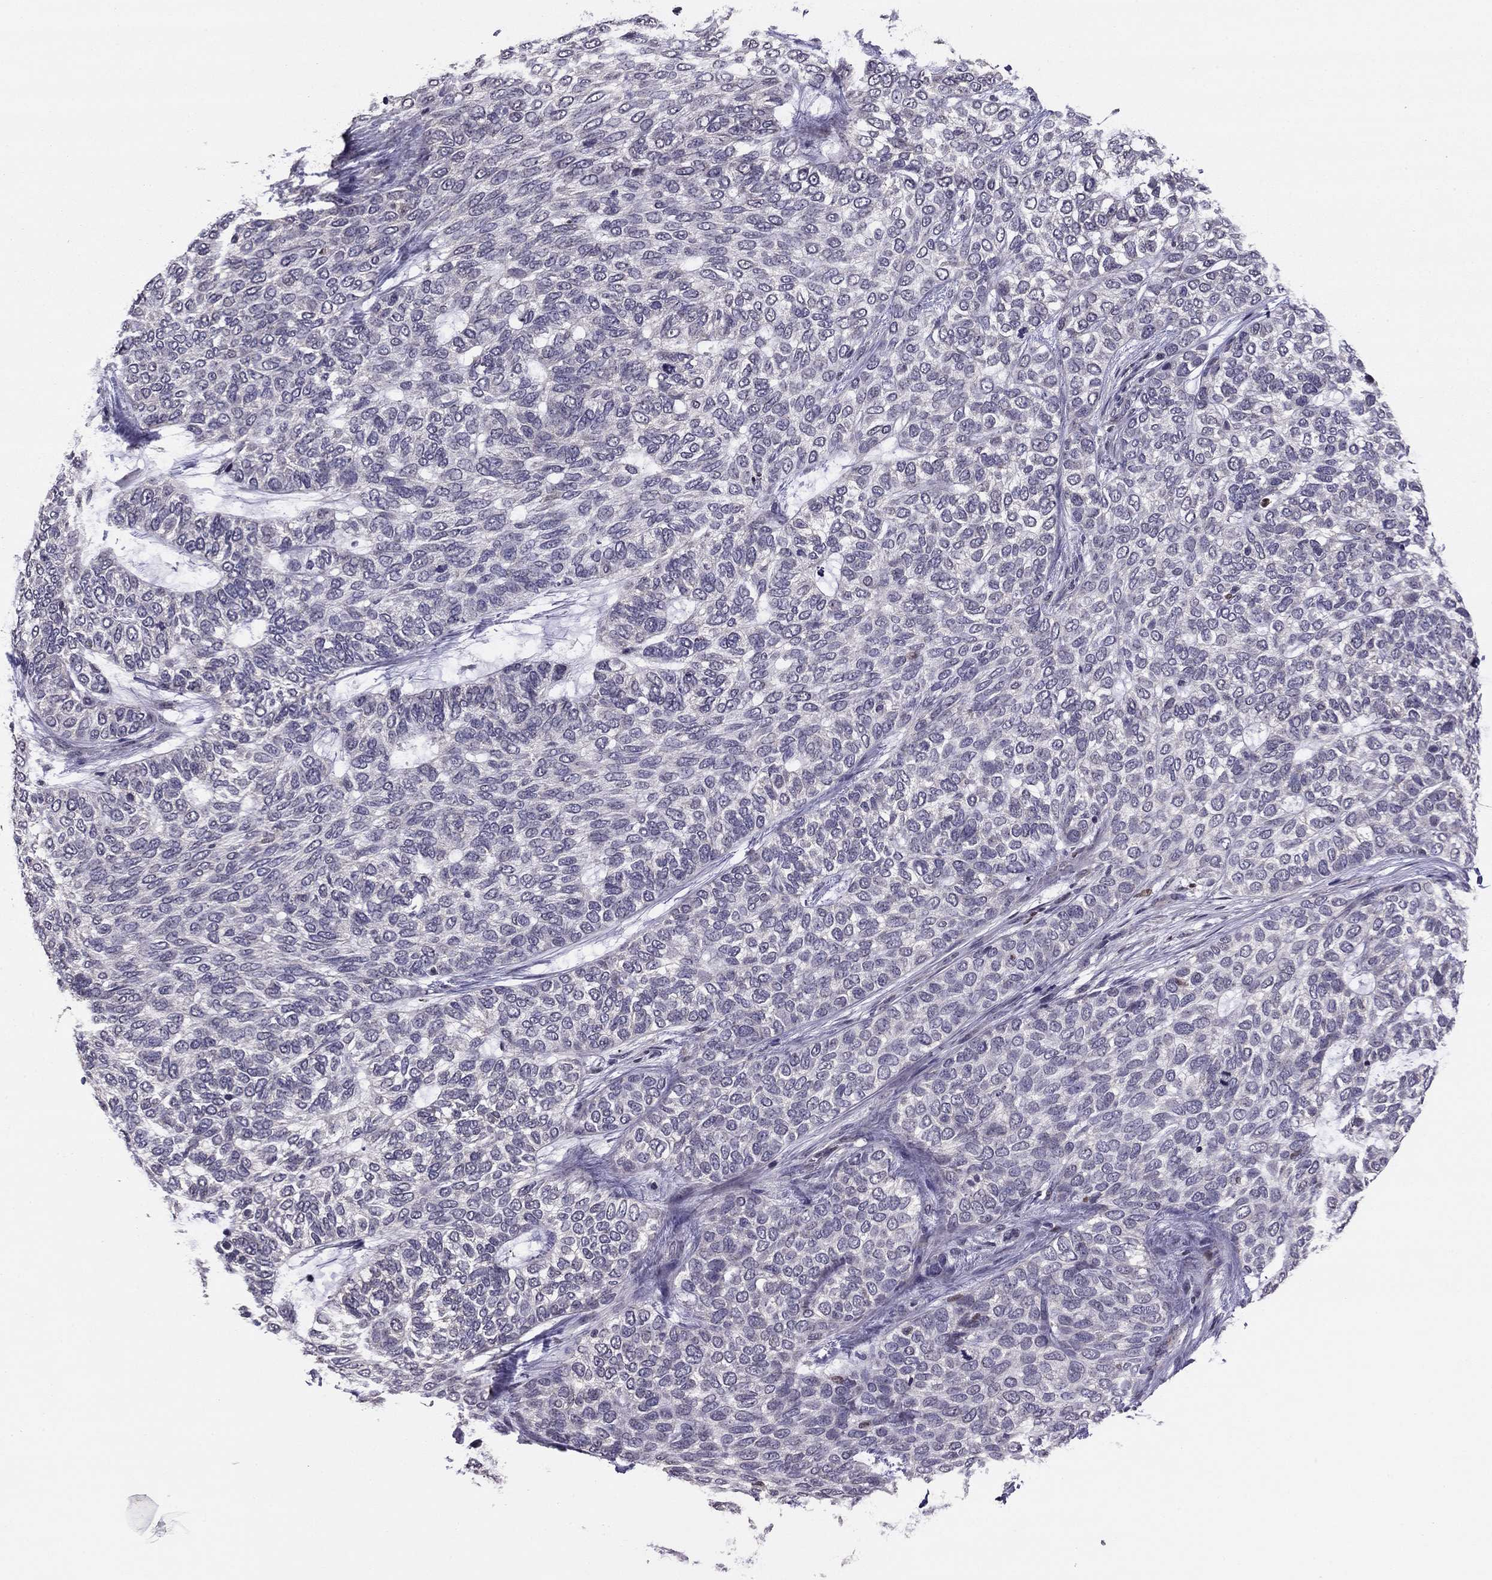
{"staining": {"intensity": "negative", "quantity": "none", "location": "none"}, "tissue": "skin cancer", "cell_type": "Tumor cells", "image_type": "cancer", "snomed": [{"axis": "morphology", "description": "Basal cell carcinoma"}, {"axis": "topography", "description": "Skin"}], "caption": "Skin cancer stained for a protein using IHC exhibits no staining tumor cells.", "gene": "HCN1", "patient": {"sex": "female", "age": 65}}